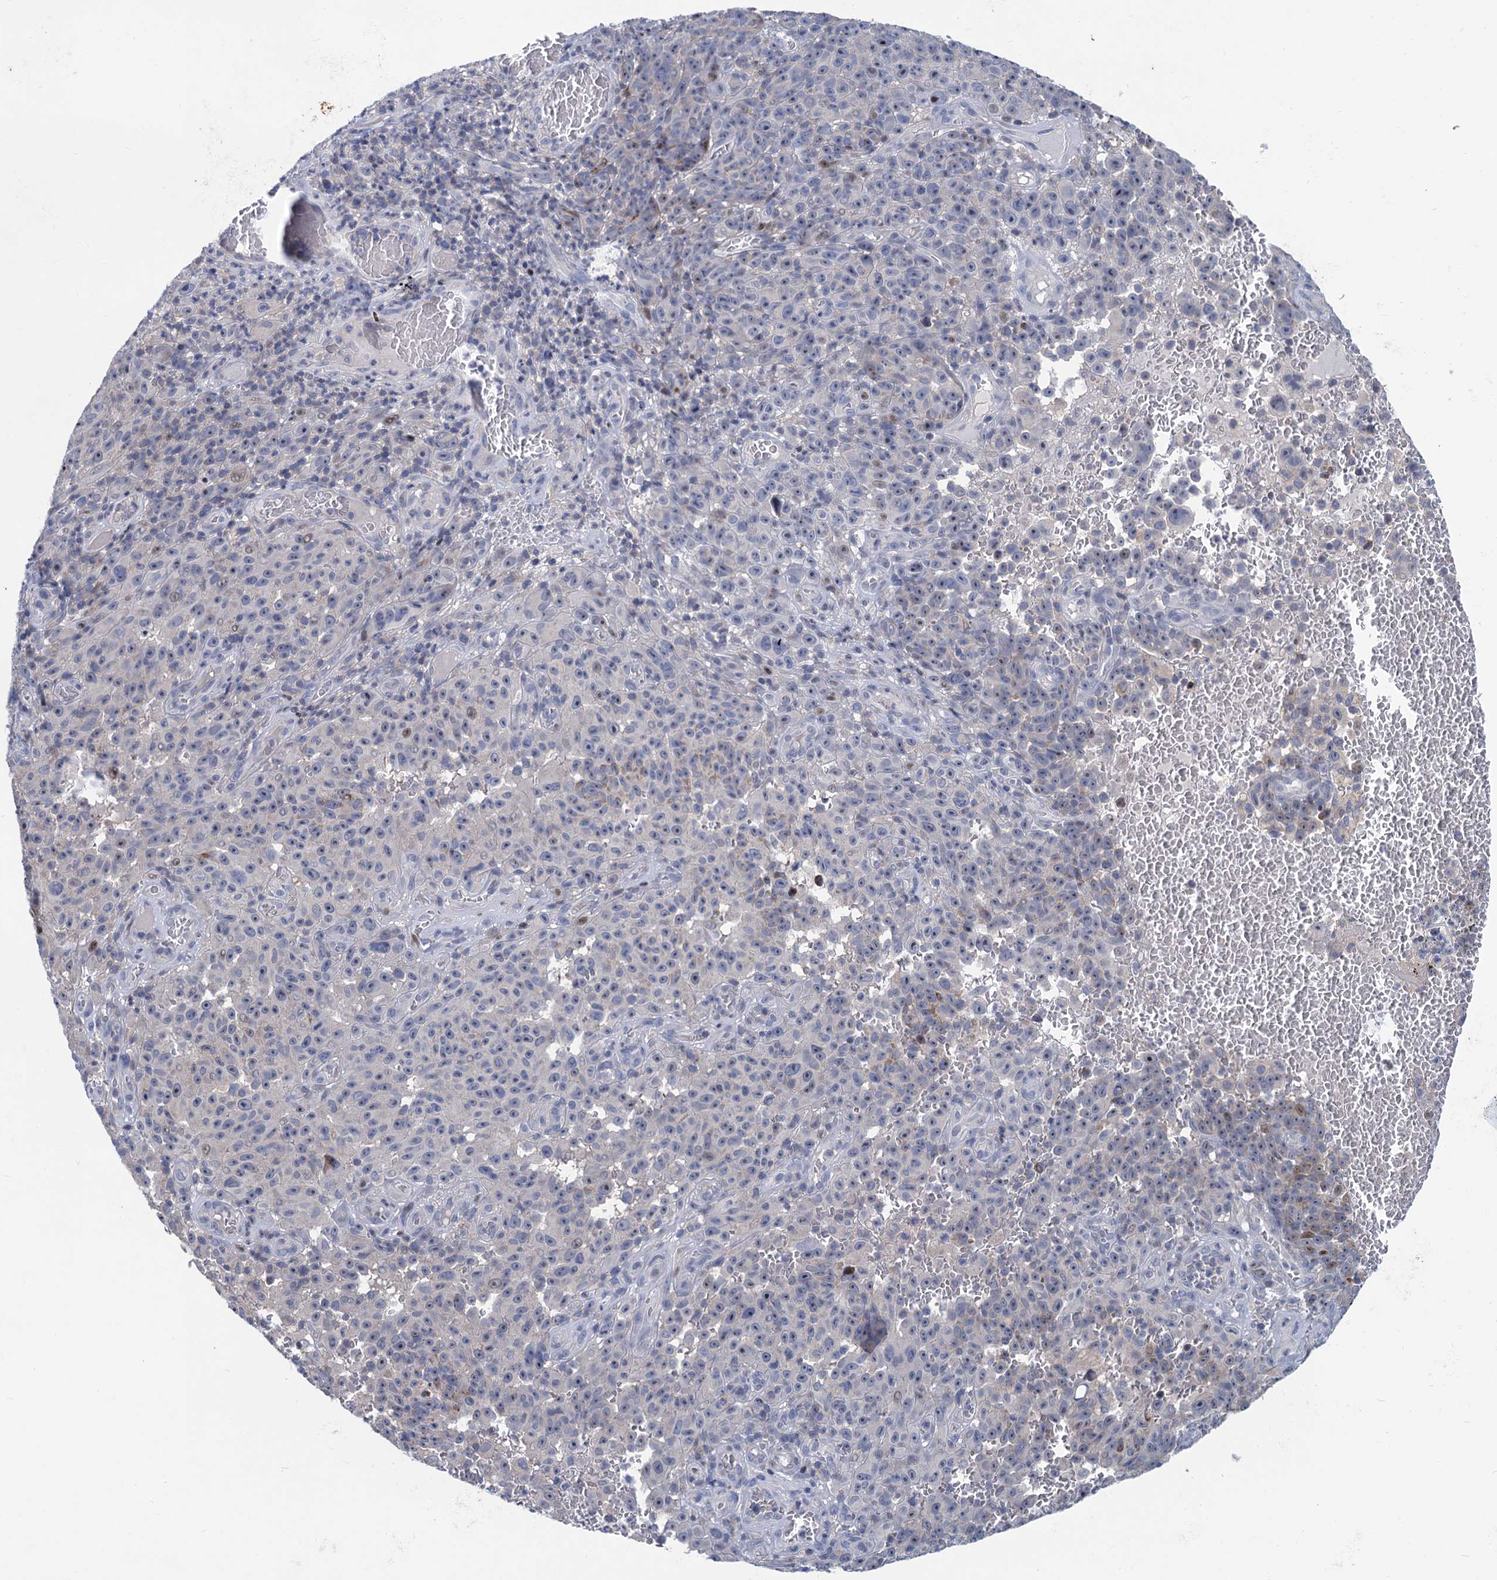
{"staining": {"intensity": "weak", "quantity": "<25%", "location": "nuclear"}, "tissue": "melanoma", "cell_type": "Tumor cells", "image_type": "cancer", "snomed": [{"axis": "morphology", "description": "Malignant melanoma, NOS"}, {"axis": "topography", "description": "Skin"}], "caption": "Protein analysis of melanoma shows no significant staining in tumor cells.", "gene": "ESYT3", "patient": {"sex": "female", "age": 82}}